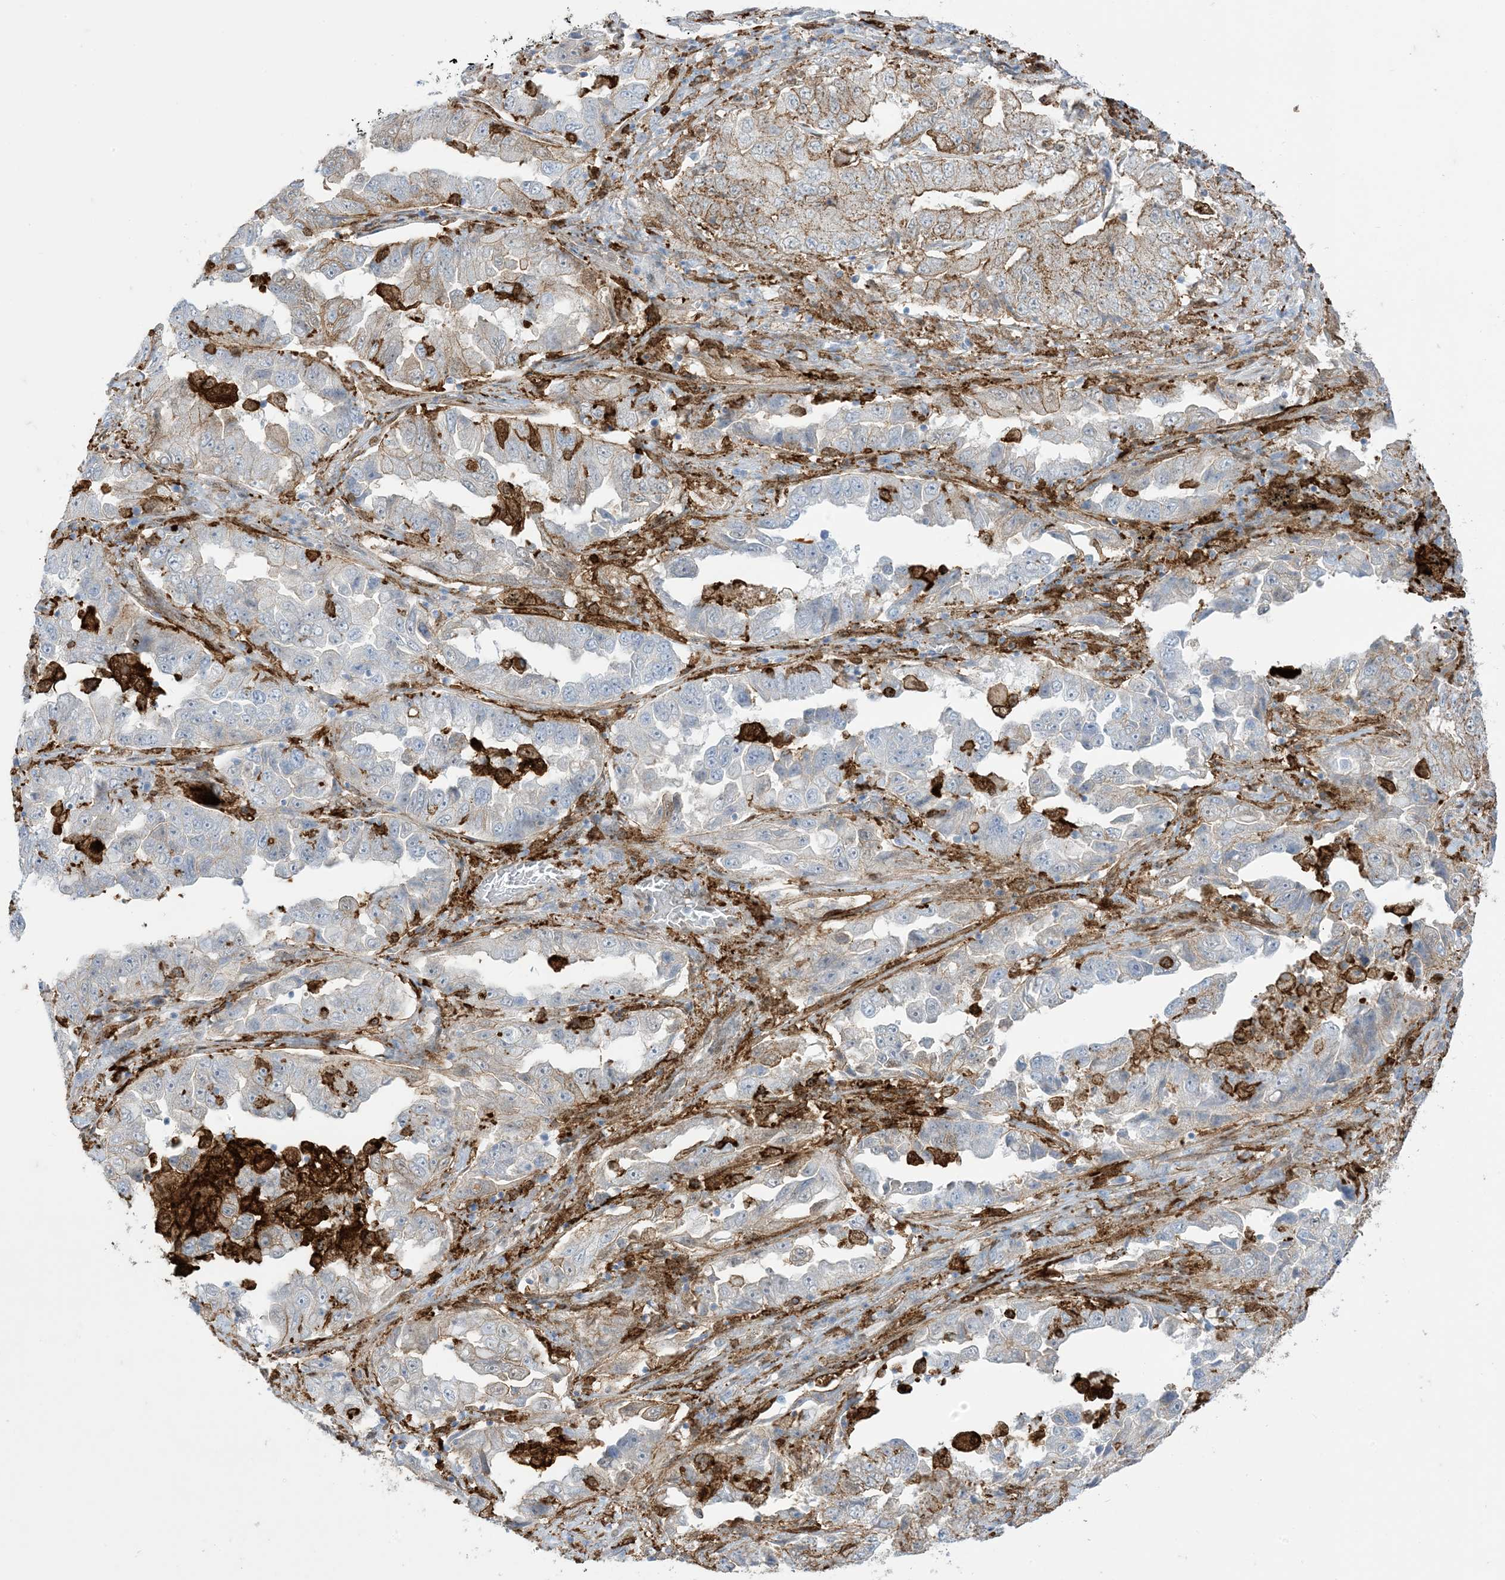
{"staining": {"intensity": "moderate", "quantity": "<25%", "location": "cytoplasmic/membranous"}, "tissue": "lung cancer", "cell_type": "Tumor cells", "image_type": "cancer", "snomed": [{"axis": "morphology", "description": "Adenocarcinoma, NOS"}, {"axis": "topography", "description": "Lung"}], "caption": "High-magnification brightfield microscopy of lung cancer stained with DAB (brown) and counterstained with hematoxylin (blue). tumor cells exhibit moderate cytoplasmic/membranous expression is appreciated in about<25% of cells. (IHC, brightfield microscopy, high magnification).", "gene": "GSN", "patient": {"sex": "female", "age": 51}}